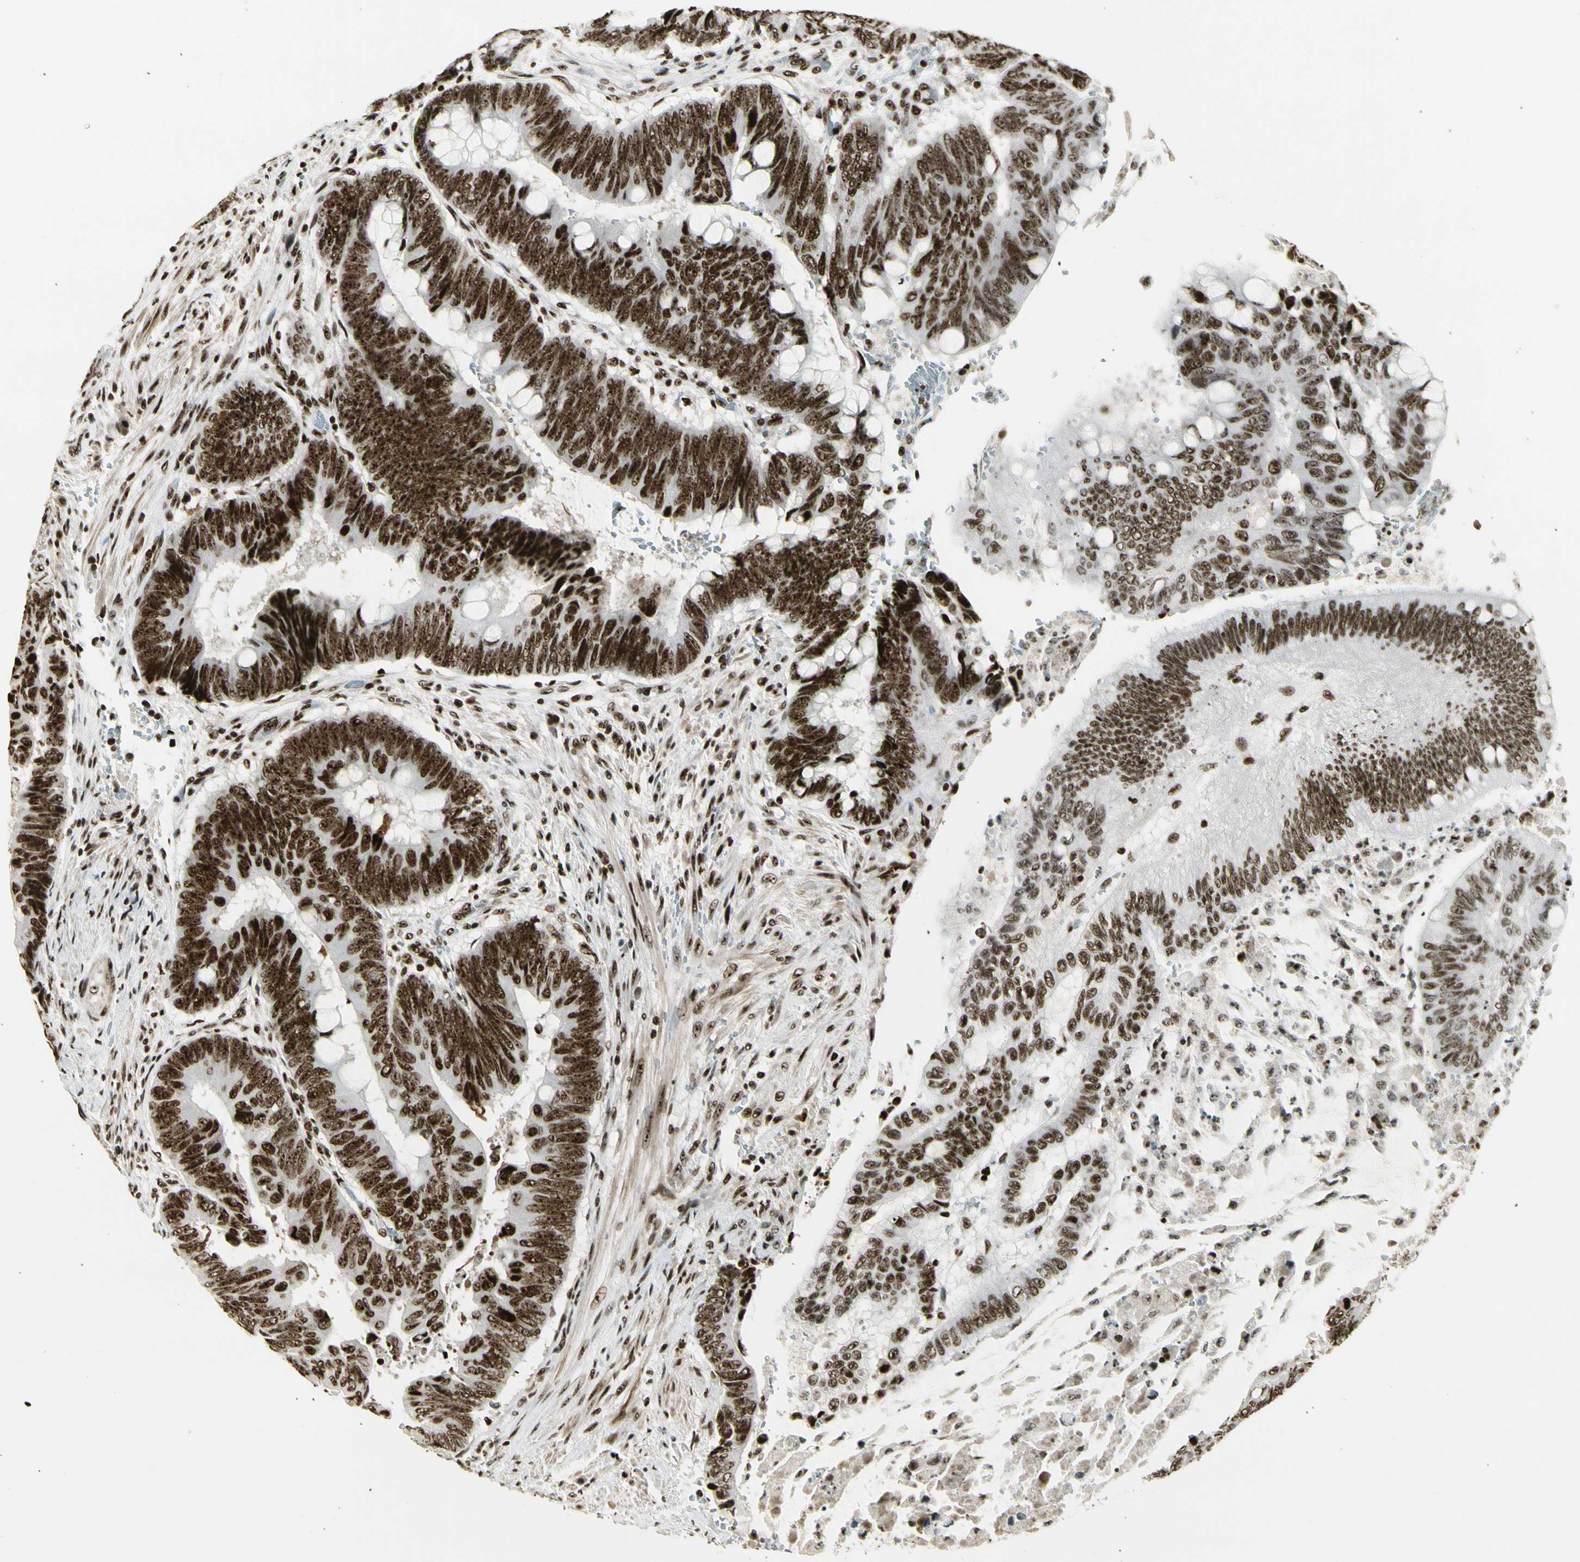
{"staining": {"intensity": "strong", "quantity": ">75%", "location": "nuclear"}, "tissue": "colorectal cancer", "cell_type": "Tumor cells", "image_type": "cancer", "snomed": [{"axis": "morphology", "description": "Normal tissue, NOS"}, {"axis": "morphology", "description": "Adenocarcinoma, NOS"}, {"axis": "topography", "description": "Rectum"}], "caption": "Colorectal adenocarcinoma was stained to show a protein in brown. There is high levels of strong nuclear positivity in about >75% of tumor cells.", "gene": "UBTF", "patient": {"sex": "male", "age": 92}}